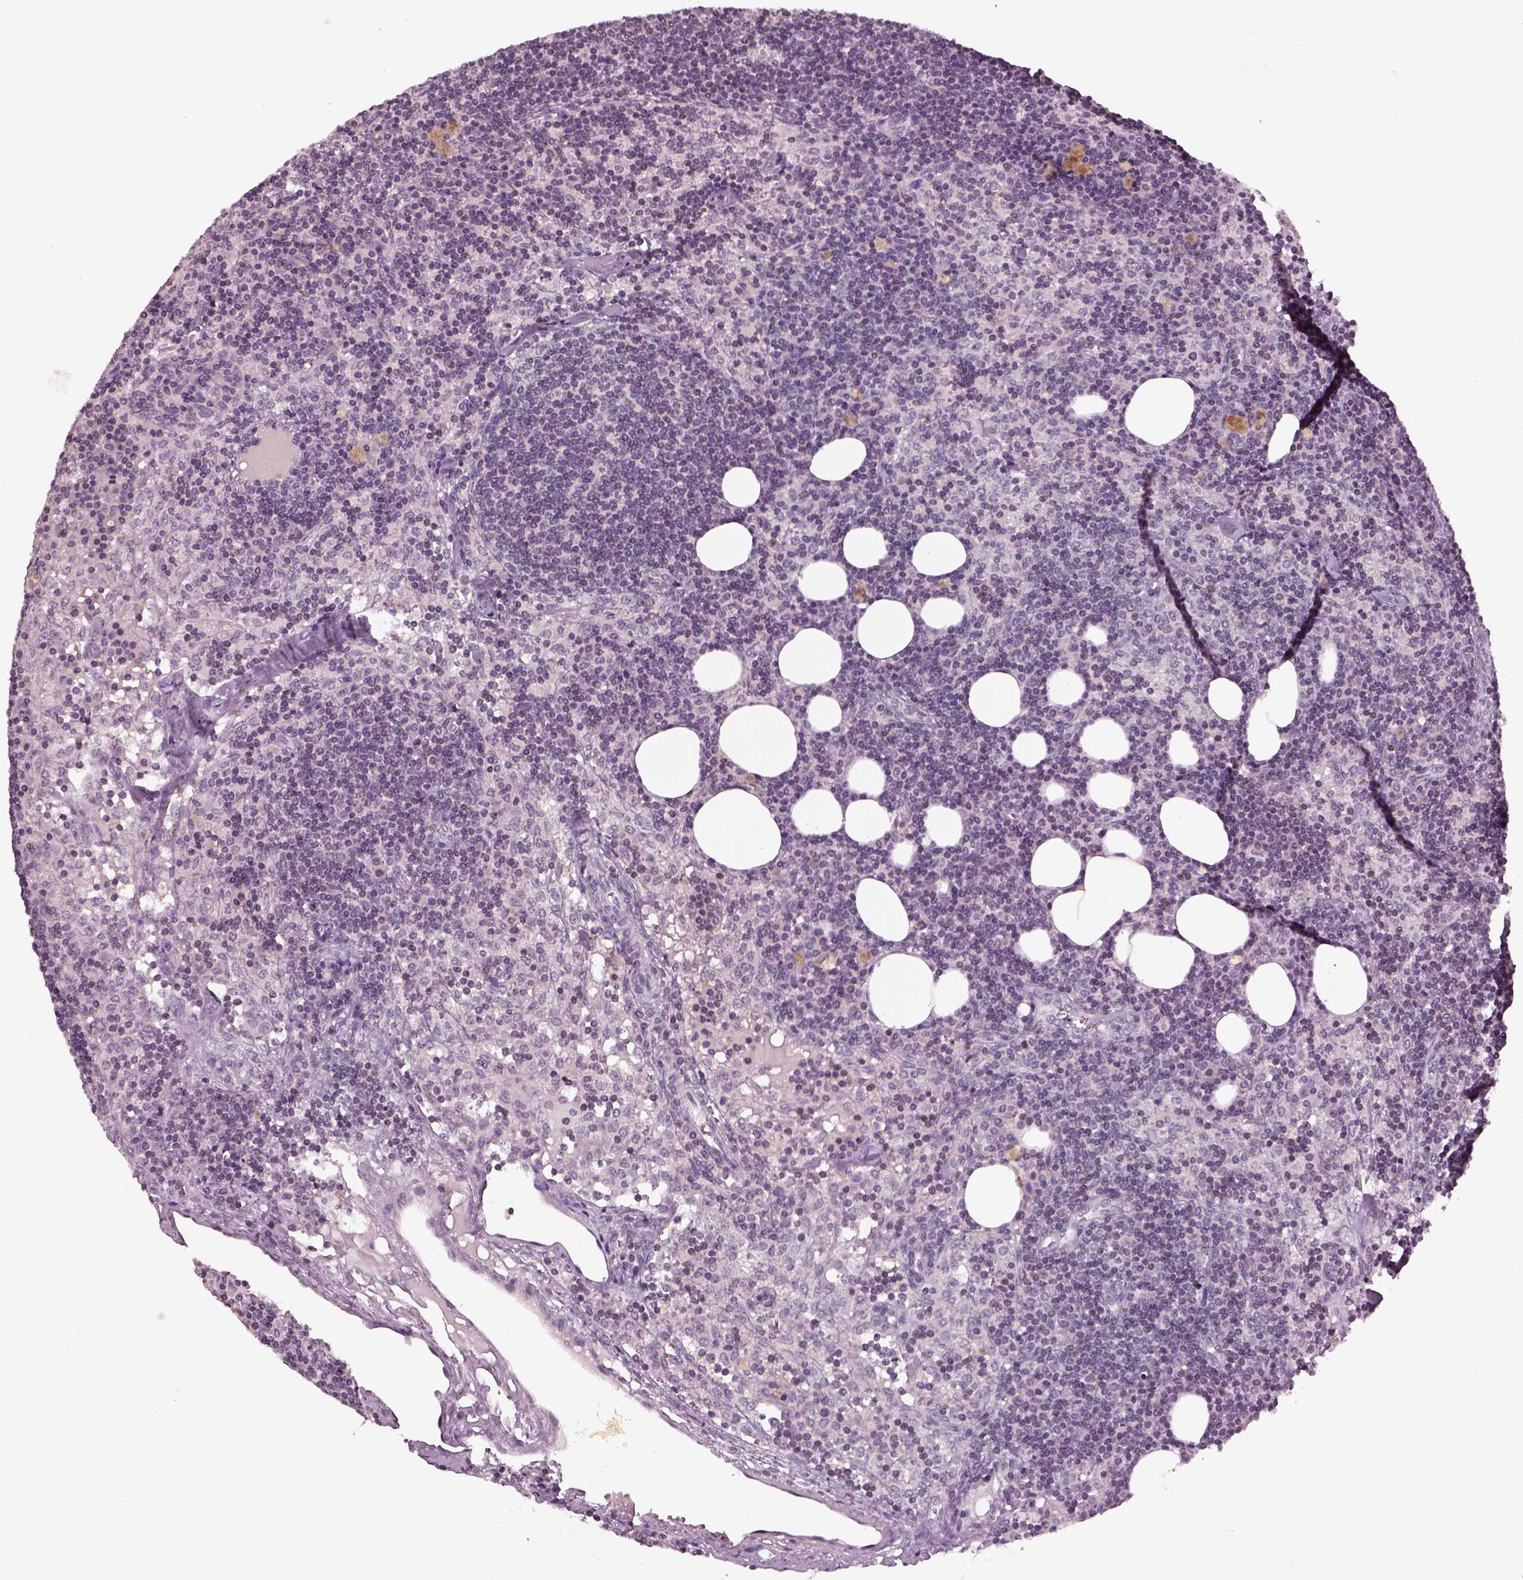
{"staining": {"intensity": "negative", "quantity": "none", "location": "none"}, "tissue": "lymph node", "cell_type": "Germinal center cells", "image_type": "normal", "snomed": [{"axis": "morphology", "description": "Normal tissue, NOS"}, {"axis": "topography", "description": "Lymph node"}], "caption": "Immunohistochemistry (IHC) photomicrograph of benign lymph node: lymph node stained with DAB displays no significant protein expression in germinal center cells.", "gene": "GRM4", "patient": {"sex": "female", "age": 52}}